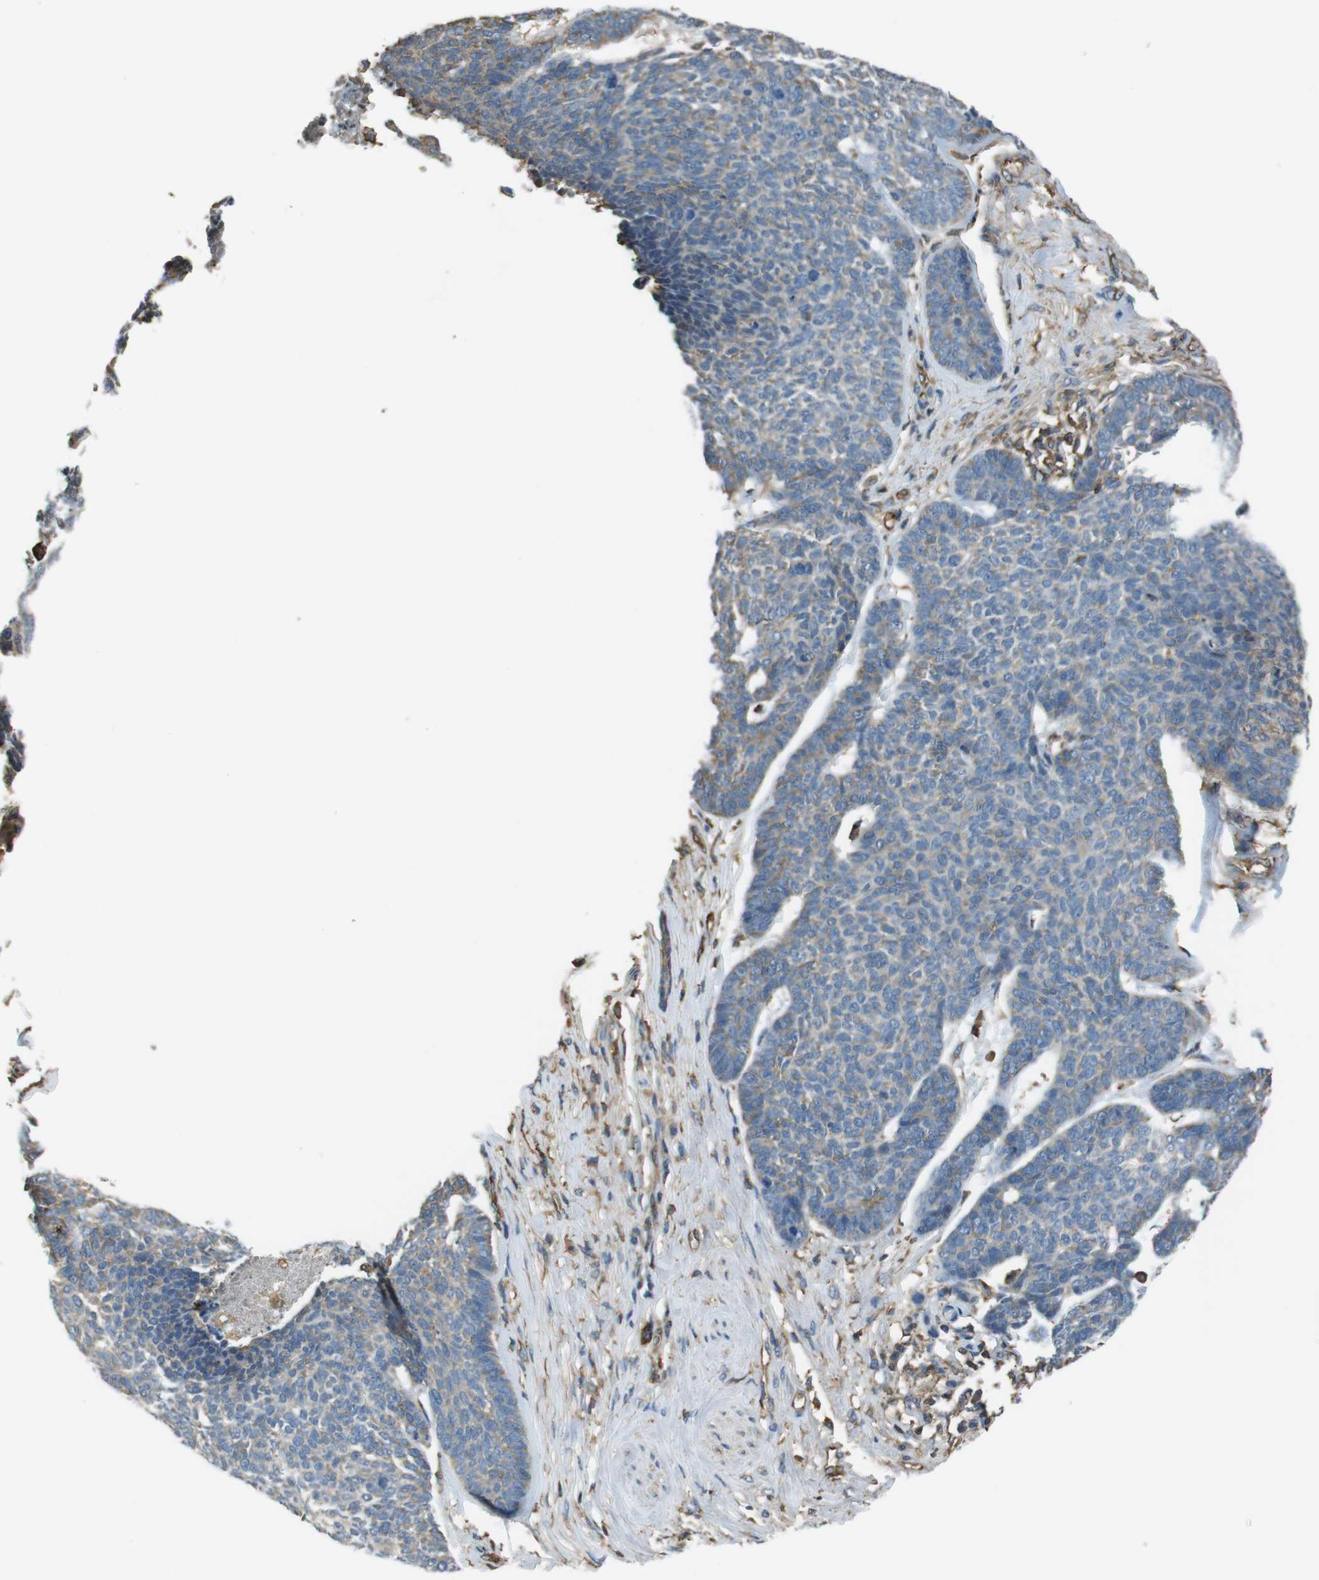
{"staining": {"intensity": "weak", "quantity": "<25%", "location": "cytoplasmic/membranous"}, "tissue": "skin cancer", "cell_type": "Tumor cells", "image_type": "cancer", "snomed": [{"axis": "morphology", "description": "Basal cell carcinoma"}, {"axis": "topography", "description": "Skin"}], "caption": "High power microscopy photomicrograph of an IHC image of basal cell carcinoma (skin), revealing no significant expression in tumor cells.", "gene": "FCAR", "patient": {"sex": "male", "age": 84}}